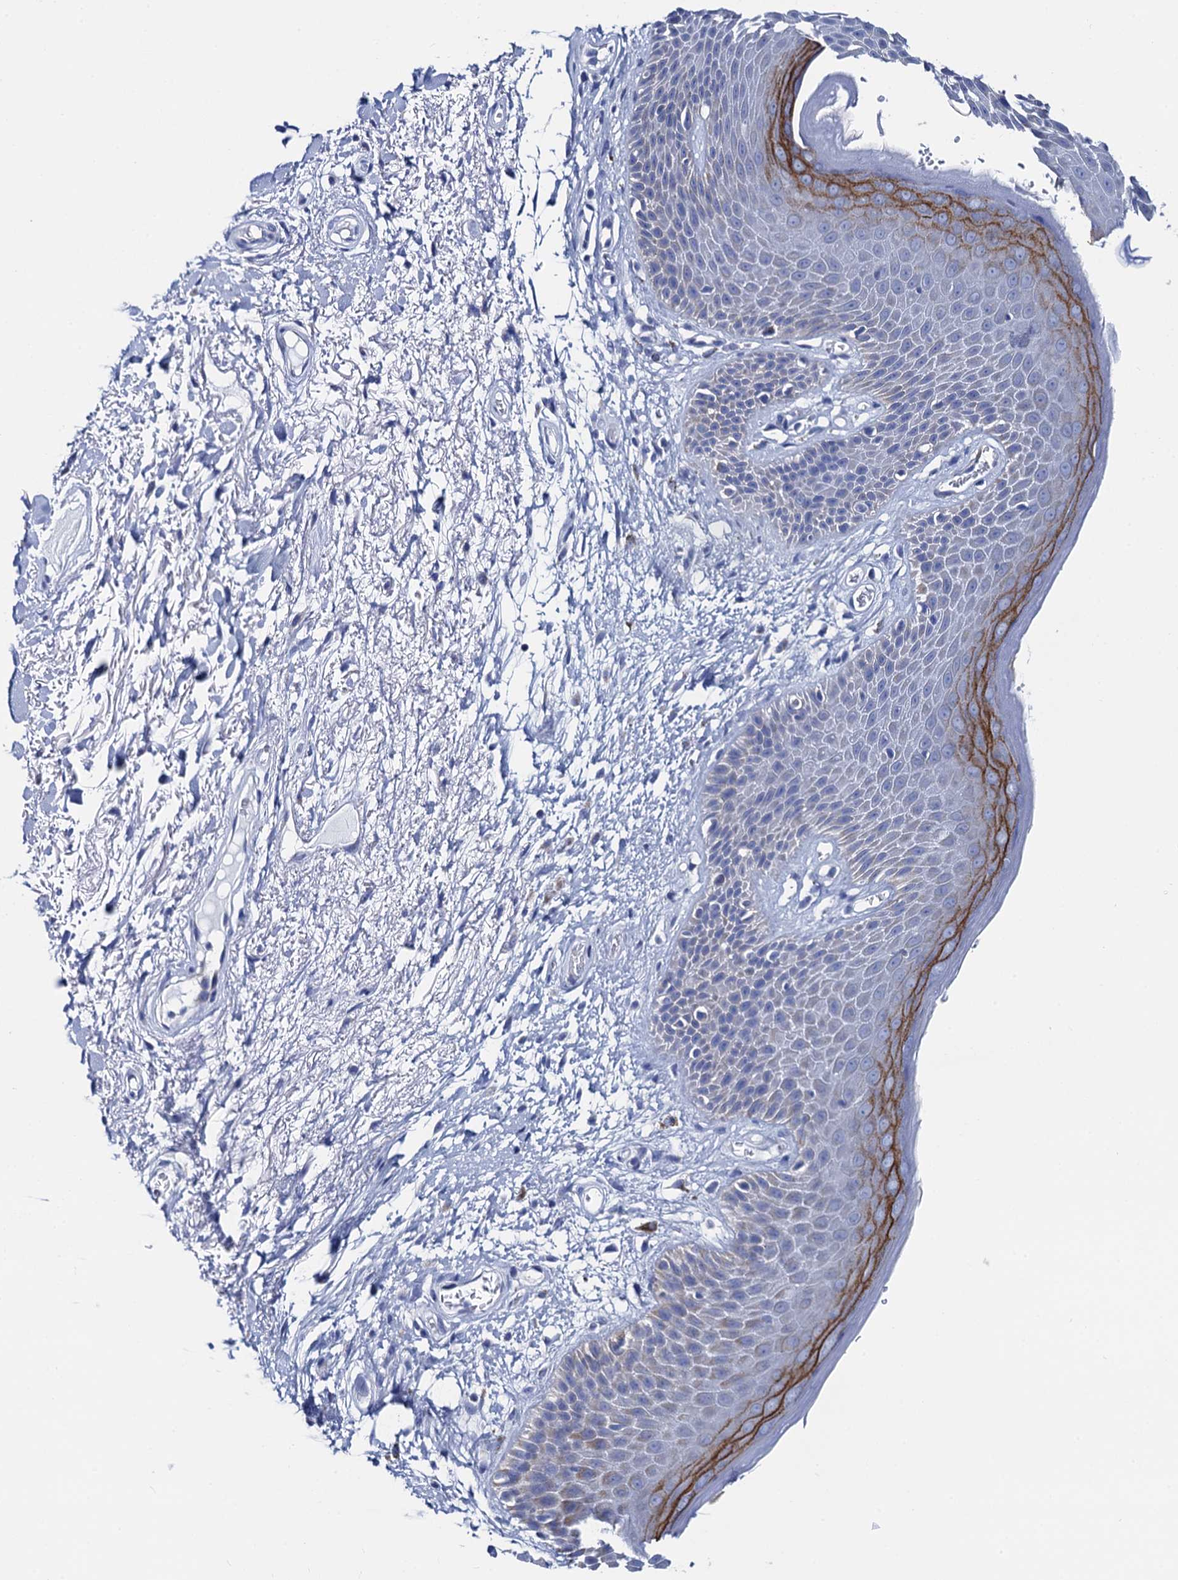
{"staining": {"intensity": "strong", "quantity": "<25%", "location": "cytoplasmic/membranous"}, "tissue": "skin", "cell_type": "Epidermal cells", "image_type": "normal", "snomed": [{"axis": "morphology", "description": "Normal tissue, NOS"}, {"axis": "topography", "description": "Anal"}], "caption": "Immunohistochemical staining of normal human skin displays medium levels of strong cytoplasmic/membranous expression in about <25% of epidermal cells.", "gene": "ACADSB", "patient": {"sex": "male", "age": 74}}